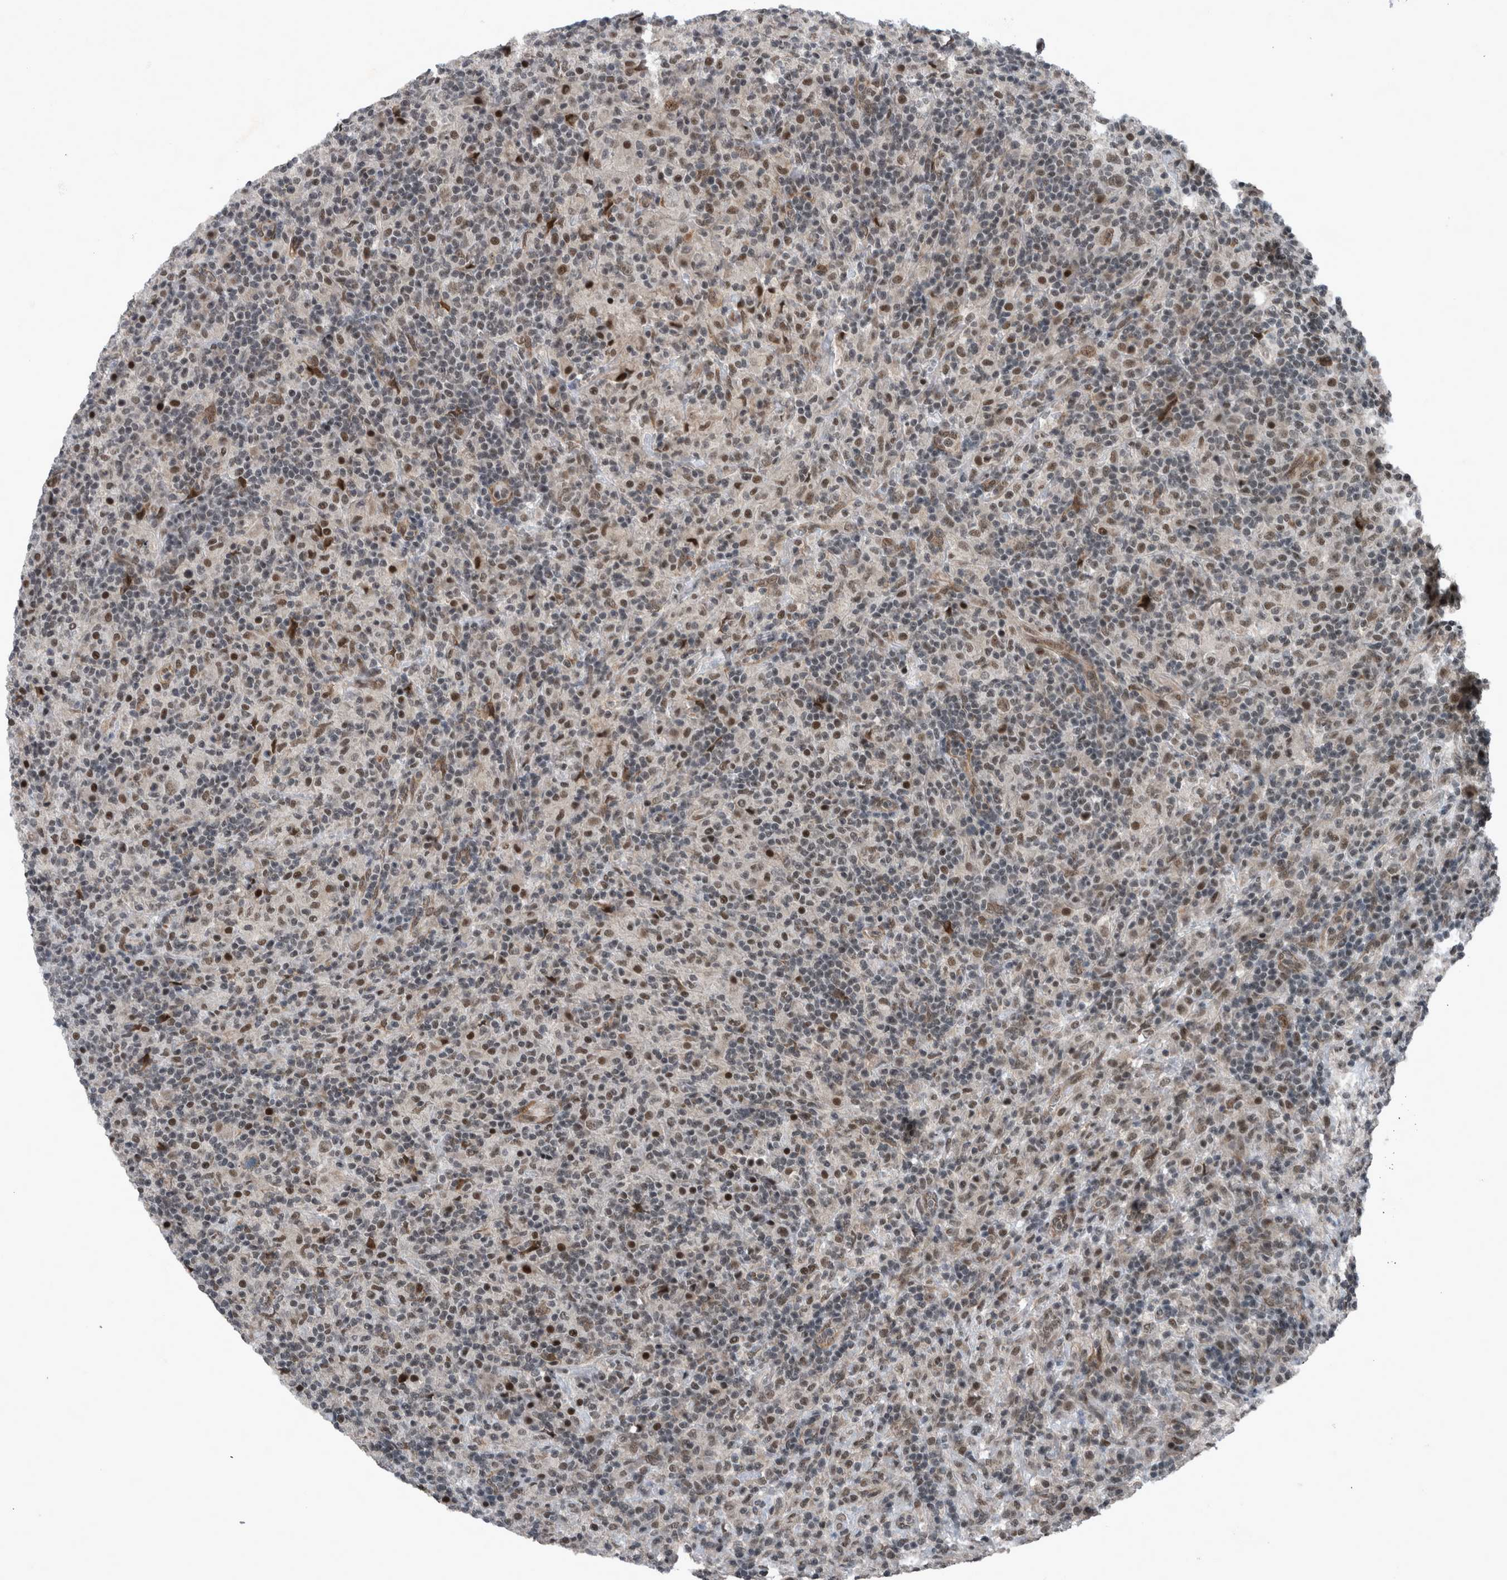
{"staining": {"intensity": "moderate", "quantity": ">75%", "location": "nuclear"}, "tissue": "lymphoma", "cell_type": "Tumor cells", "image_type": "cancer", "snomed": [{"axis": "morphology", "description": "Hodgkin's disease, NOS"}, {"axis": "topography", "description": "Lymph node"}], "caption": "Immunohistochemical staining of human Hodgkin's disease shows medium levels of moderate nuclear positivity in about >75% of tumor cells.", "gene": "WDR33", "patient": {"sex": "male", "age": 70}}